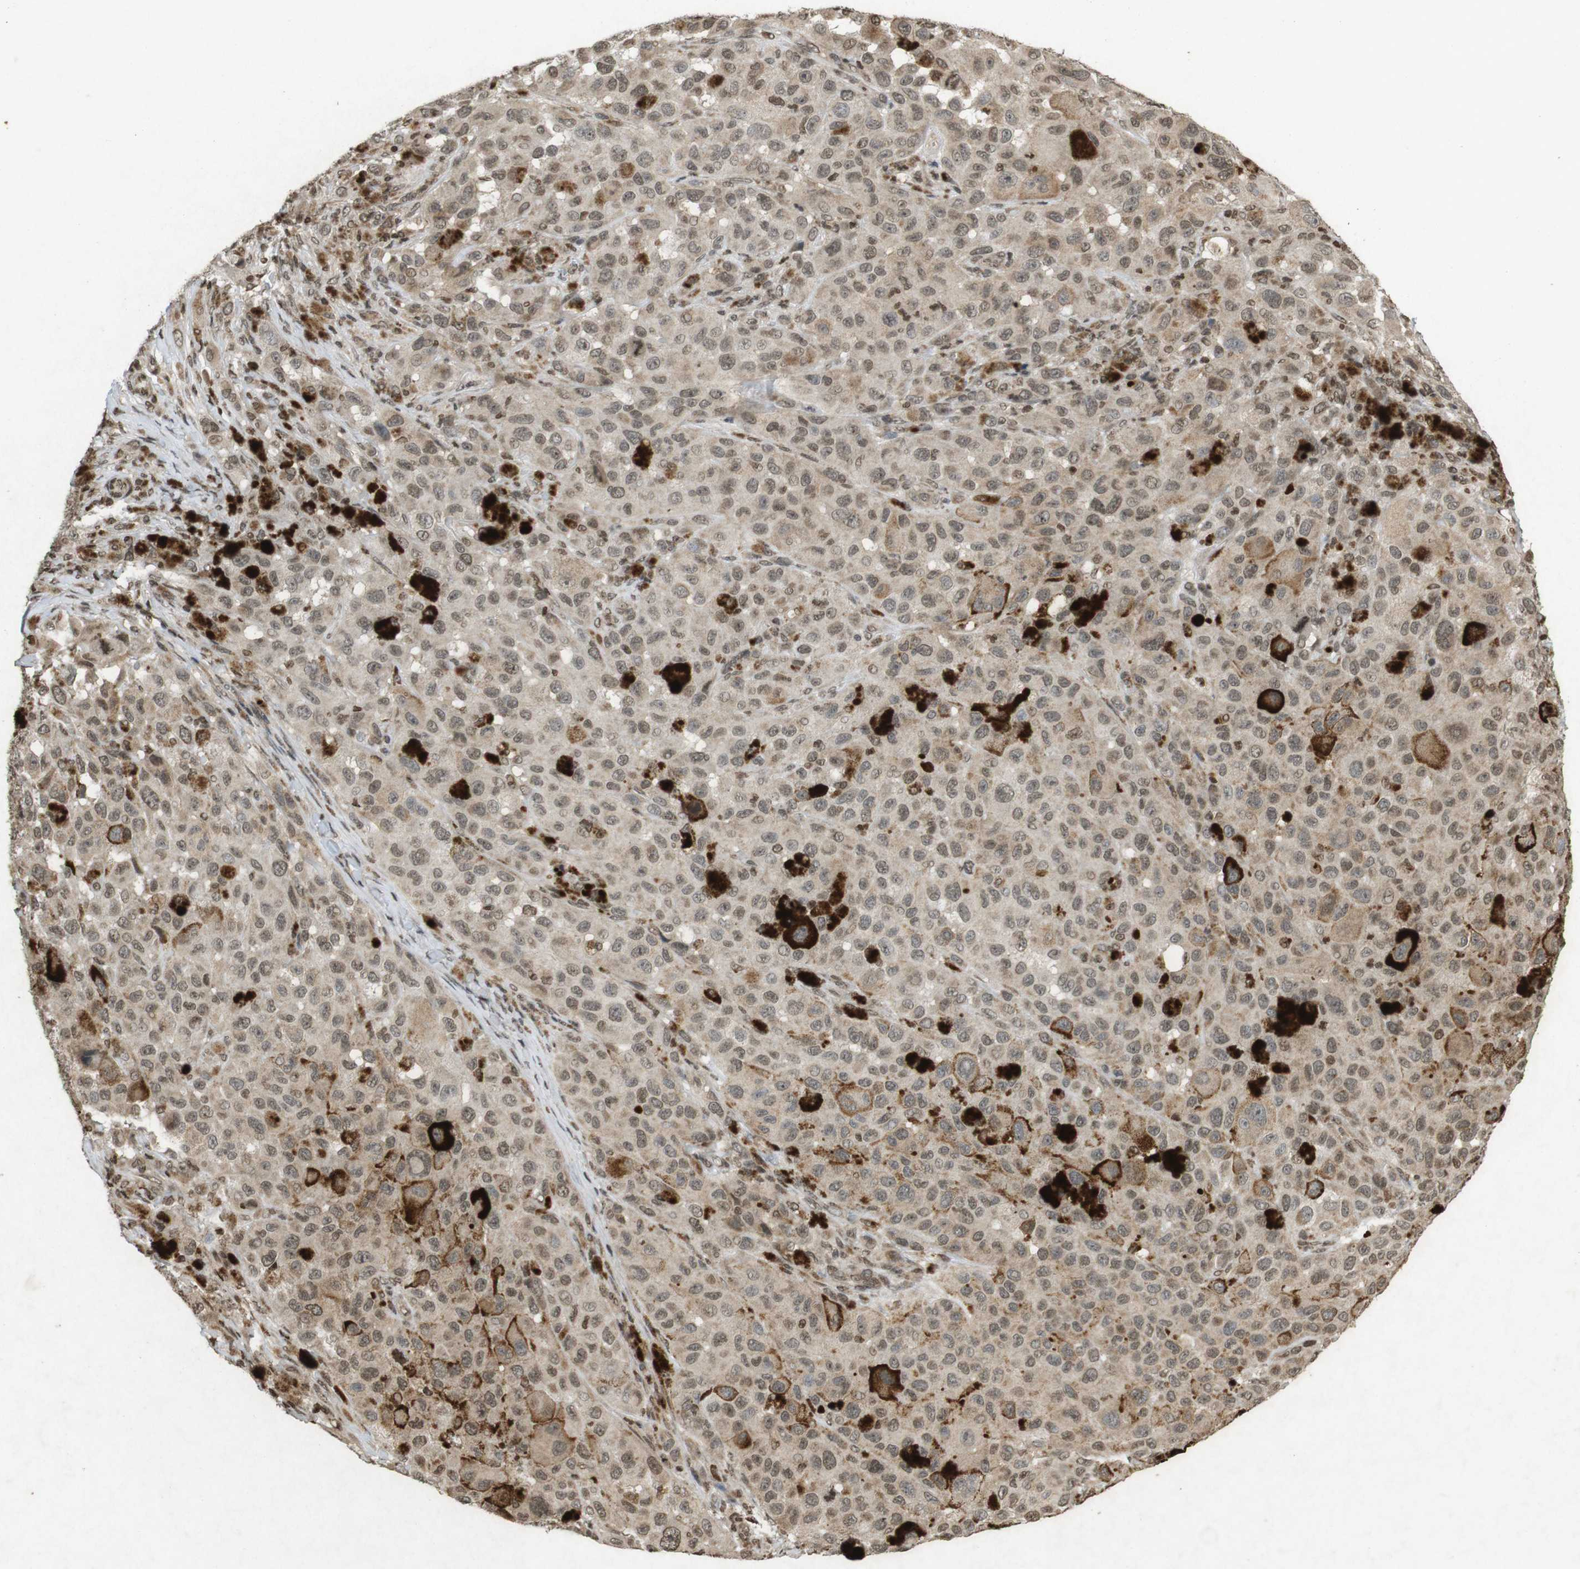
{"staining": {"intensity": "weak", "quantity": ">75%", "location": "cytoplasmic/membranous,nuclear"}, "tissue": "melanoma", "cell_type": "Tumor cells", "image_type": "cancer", "snomed": [{"axis": "morphology", "description": "Malignant melanoma, NOS"}, {"axis": "topography", "description": "Skin"}], "caption": "This is an image of IHC staining of melanoma, which shows weak staining in the cytoplasmic/membranous and nuclear of tumor cells.", "gene": "ORC4", "patient": {"sex": "male", "age": 96}}